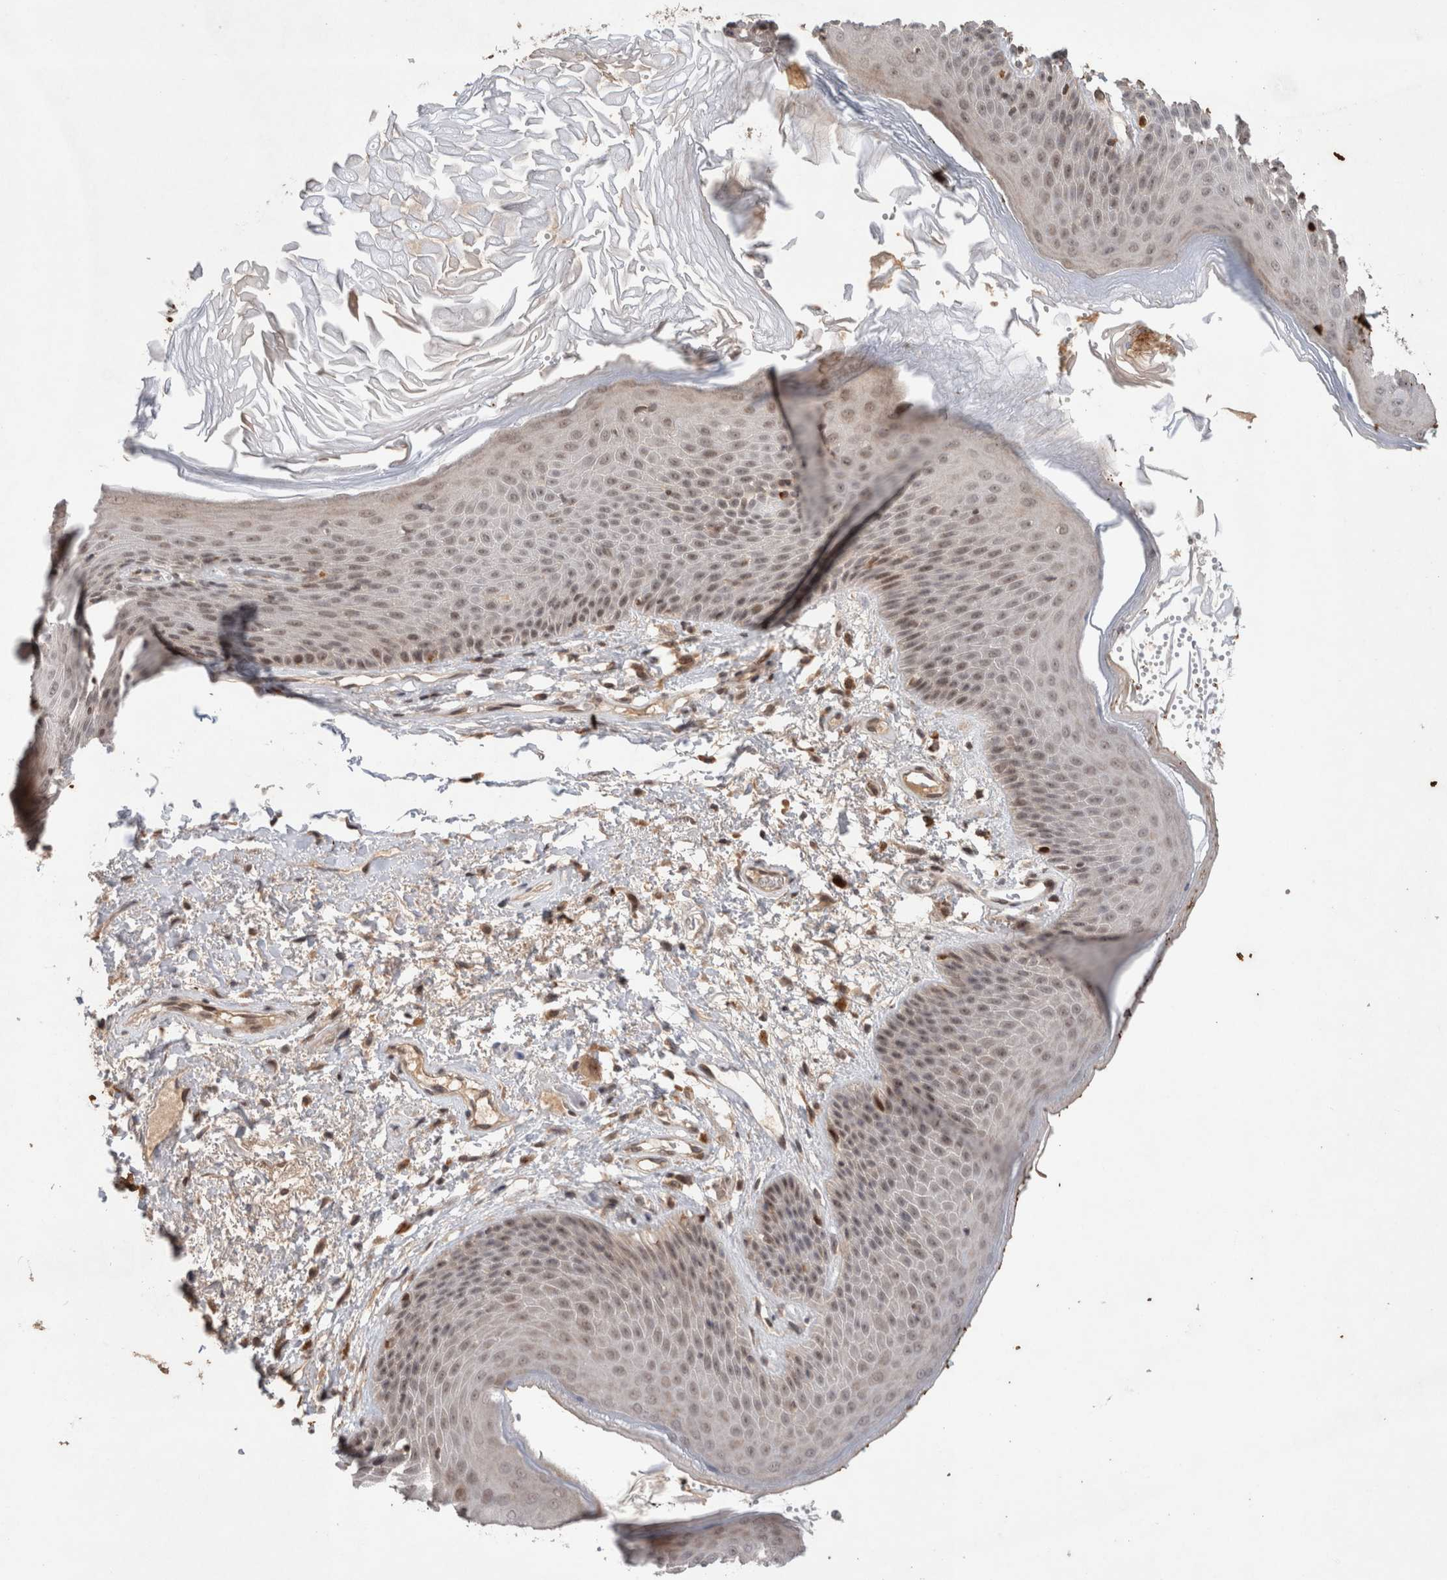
{"staining": {"intensity": "weak", "quantity": "25%-75%", "location": "cytoplasmic/membranous,nuclear"}, "tissue": "skin", "cell_type": "Epidermal cells", "image_type": "normal", "snomed": [{"axis": "morphology", "description": "Normal tissue, NOS"}, {"axis": "topography", "description": "Anal"}], "caption": "Benign skin exhibits weak cytoplasmic/membranous,nuclear staining in approximately 25%-75% of epidermal cells, visualized by immunohistochemistry.", "gene": "SYDE2", "patient": {"sex": "male", "age": 74}}